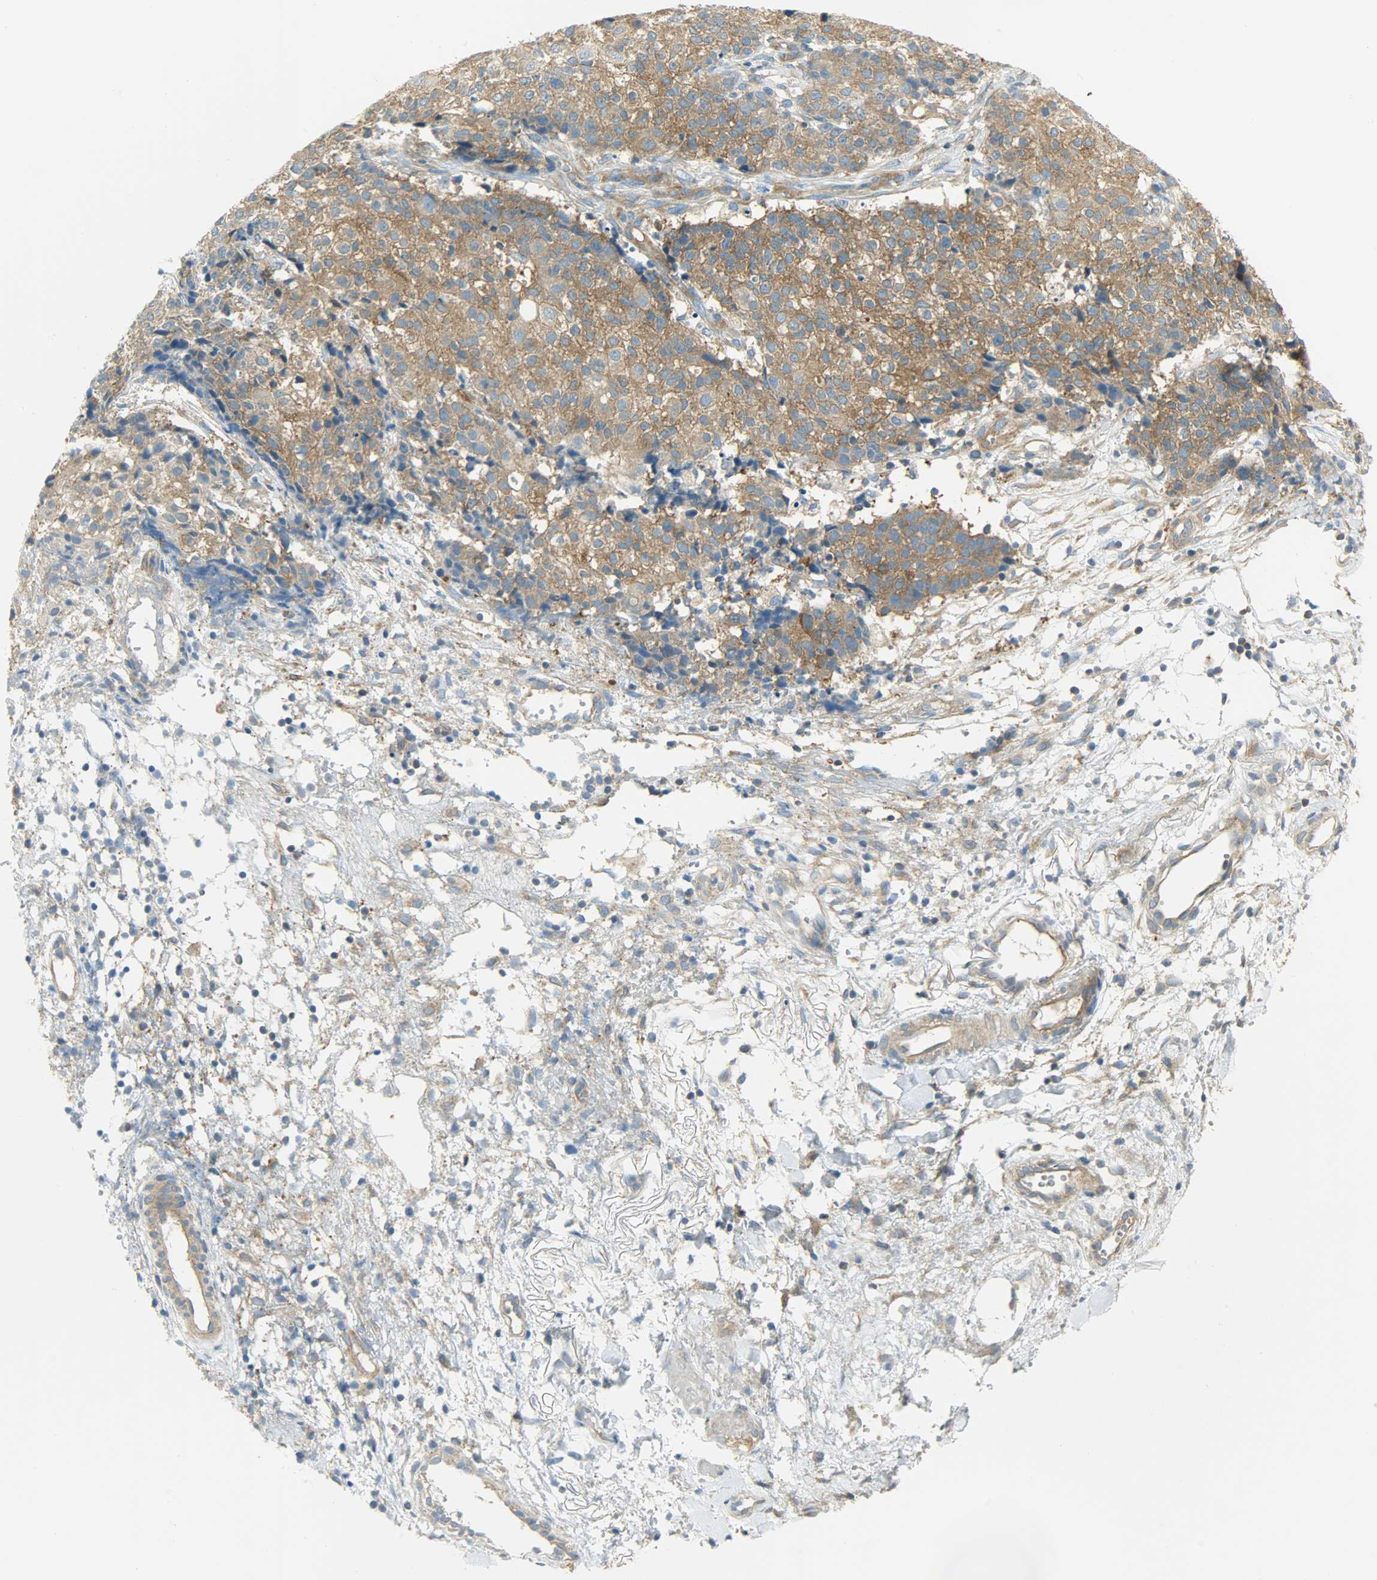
{"staining": {"intensity": "strong", "quantity": ">75%", "location": "cytoplasmic/membranous"}, "tissue": "ovarian cancer", "cell_type": "Tumor cells", "image_type": "cancer", "snomed": [{"axis": "morphology", "description": "Carcinoma, endometroid"}, {"axis": "topography", "description": "Ovary"}], "caption": "Ovarian cancer stained with a protein marker shows strong staining in tumor cells.", "gene": "TSC22D2", "patient": {"sex": "female", "age": 42}}